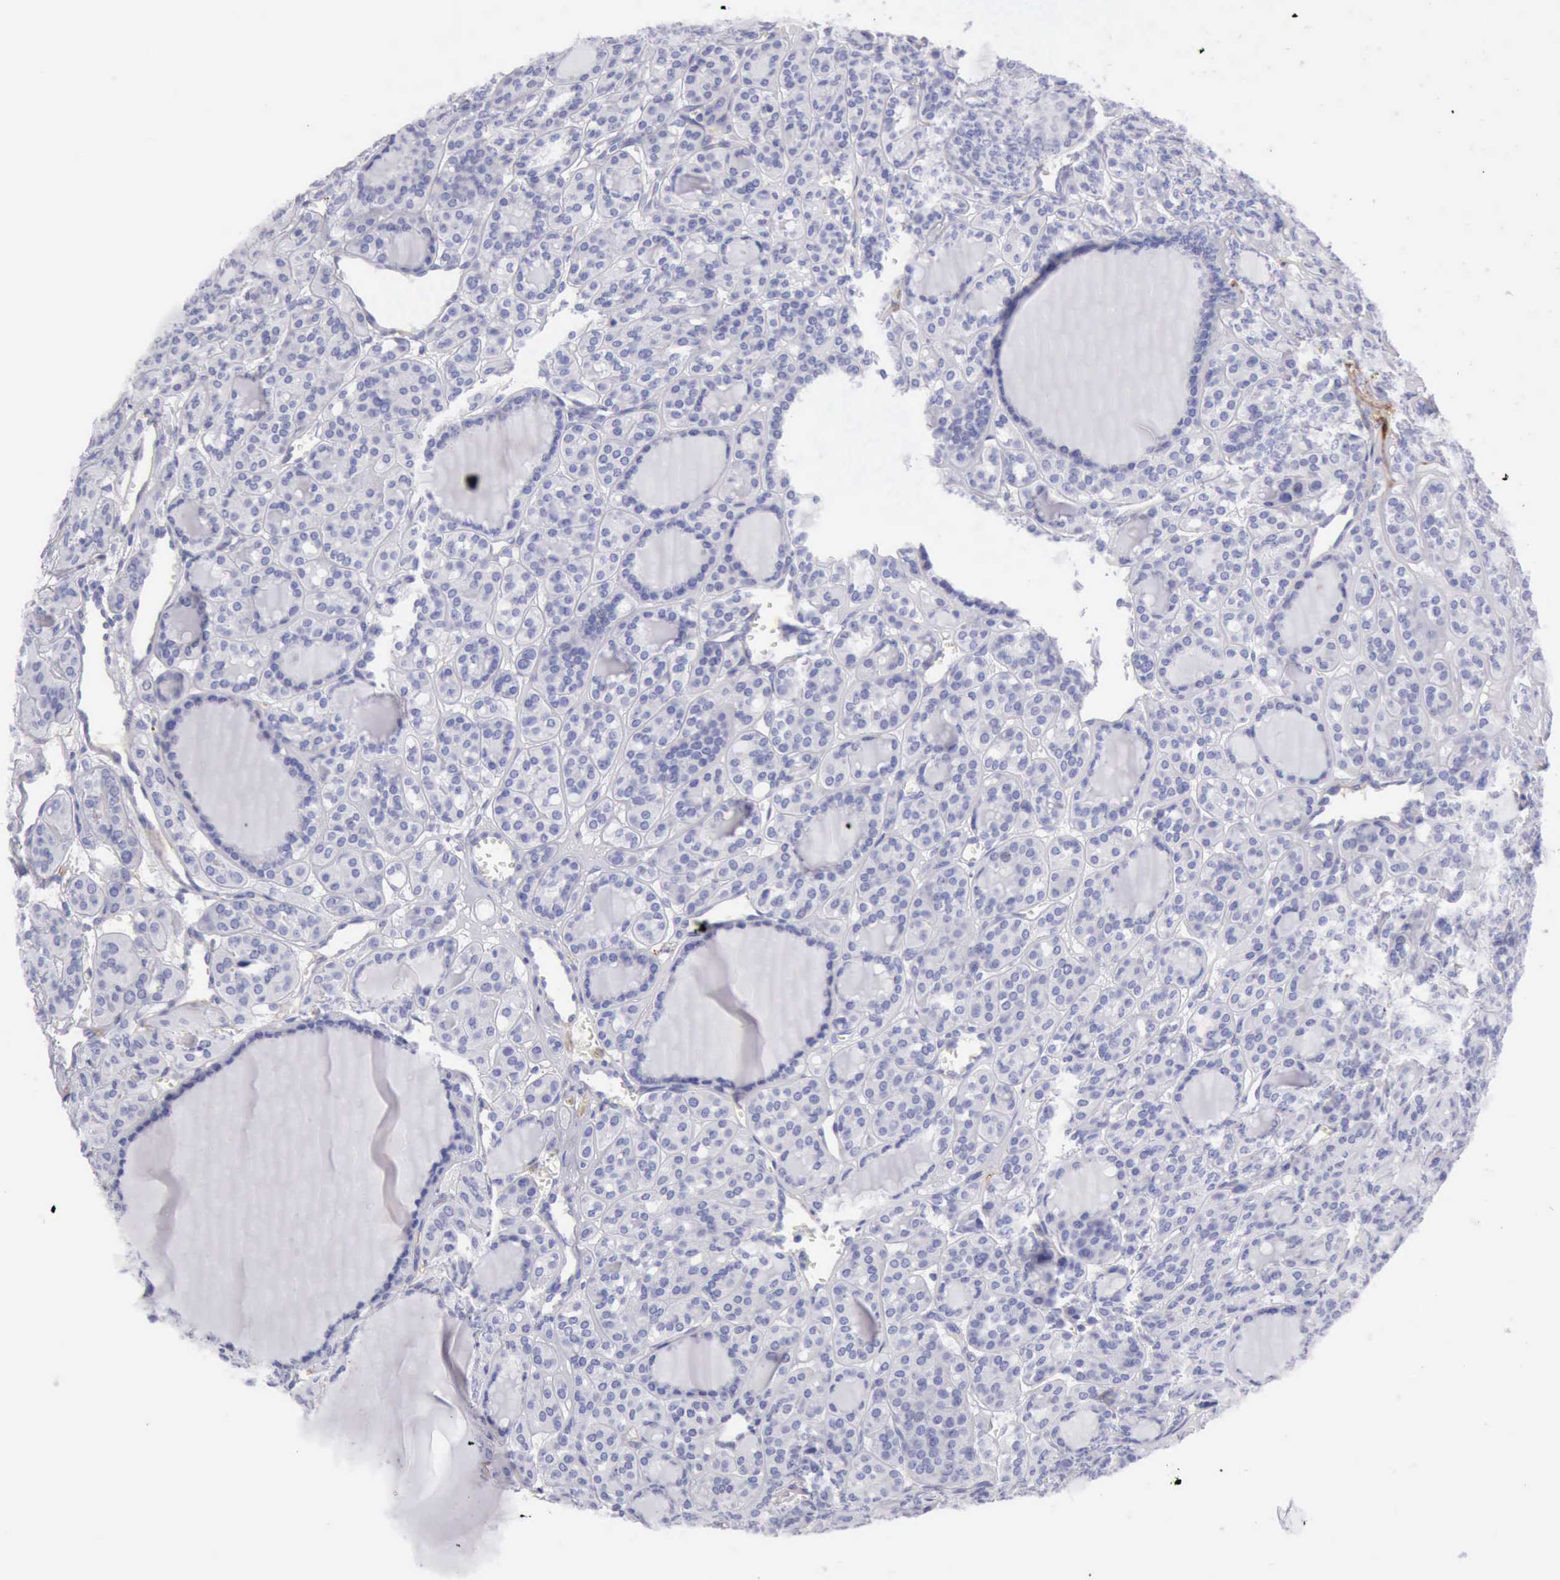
{"staining": {"intensity": "negative", "quantity": "none", "location": "none"}, "tissue": "thyroid cancer", "cell_type": "Tumor cells", "image_type": "cancer", "snomed": [{"axis": "morphology", "description": "Follicular adenoma carcinoma, NOS"}, {"axis": "topography", "description": "Thyroid gland"}], "caption": "An immunohistochemistry histopathology image of follicular adenoma carcinoma (thyroid) is shown. There is no staining in tumor cells of follicular adenoma carcinoma (thyroid).", "gene": "AOC3", "patient": {"sex": "female", "age": 71}}